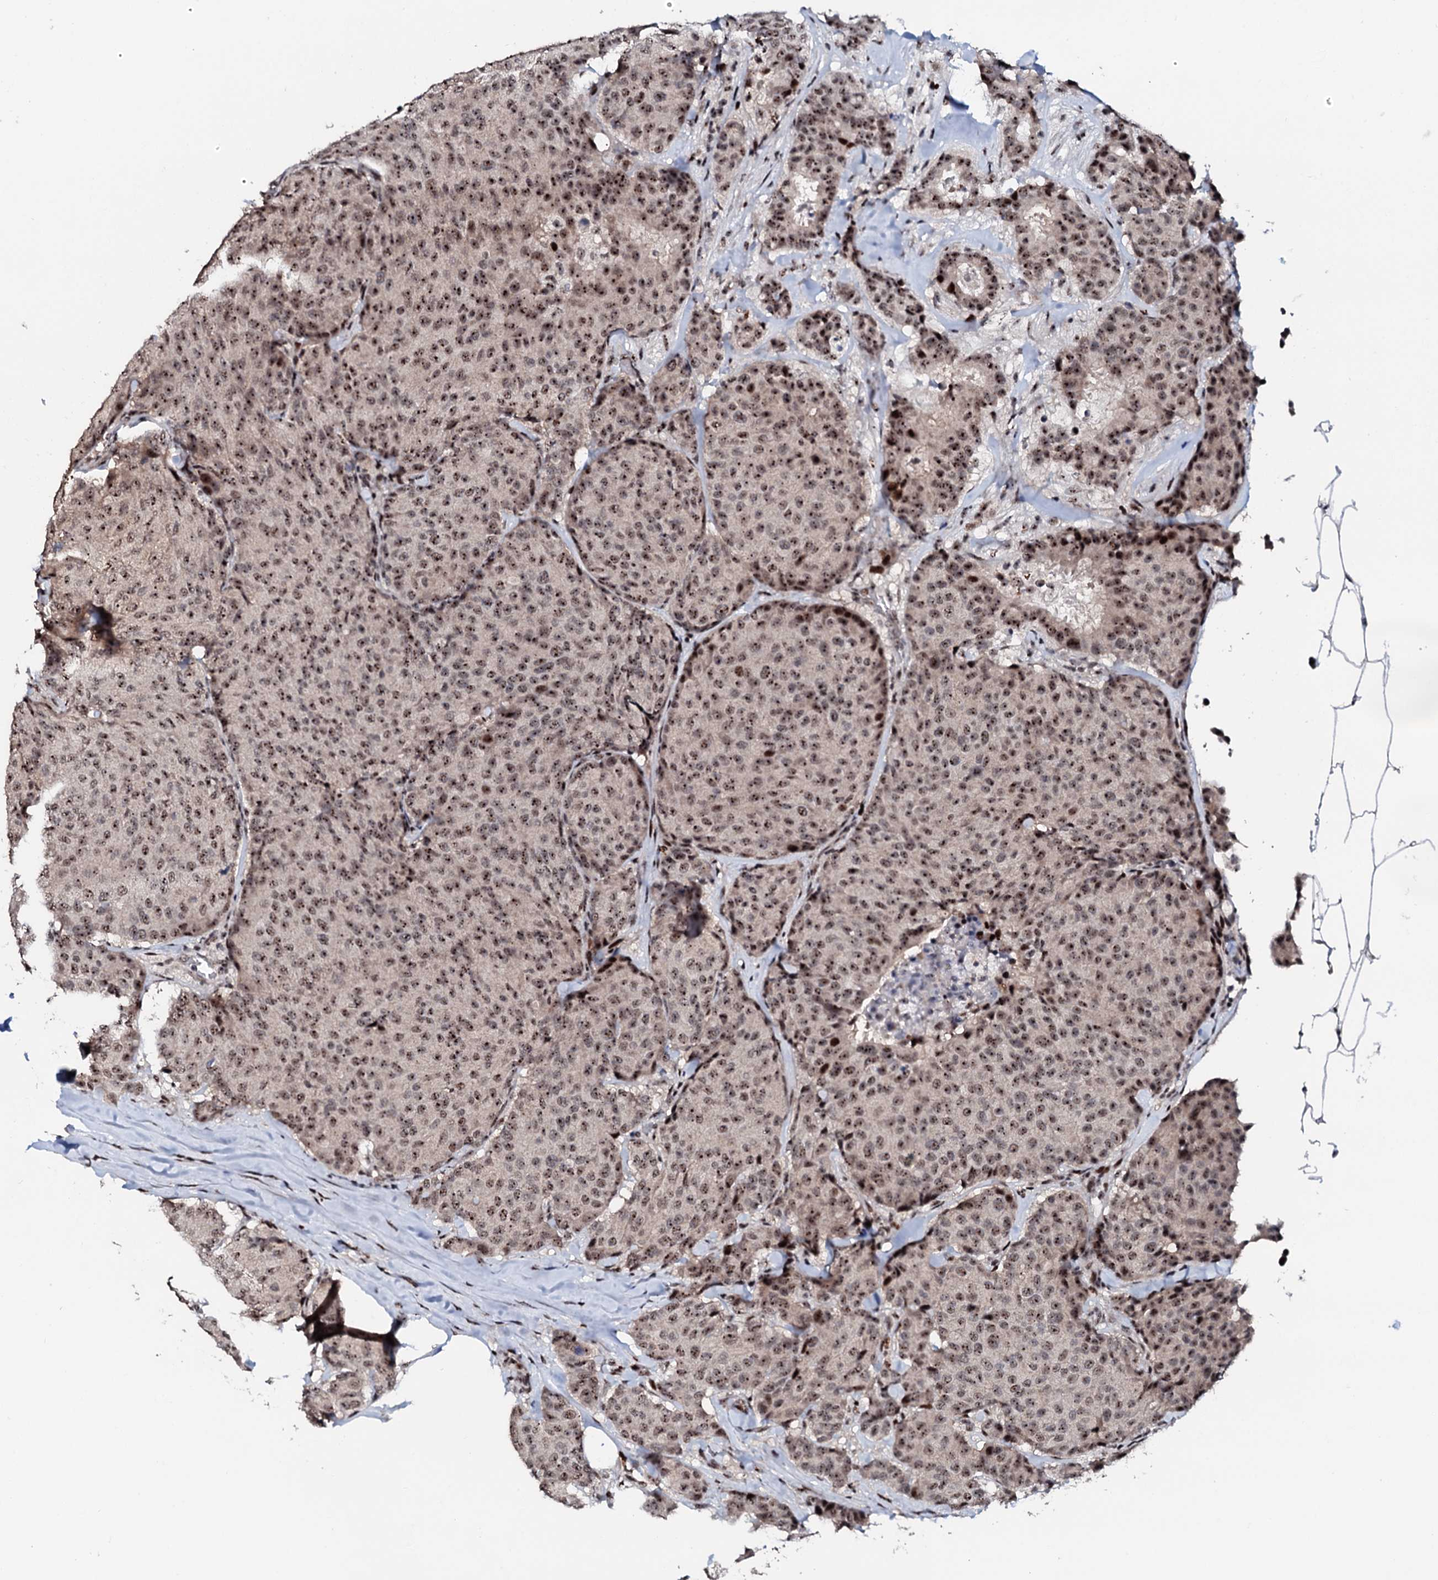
{"staining": {"intensity": "moderate", "quantity": ">75%", "location": "nuclear"}, "tissue": "breast cancer", "cell_type": "Tumor cells", "image_type": "cancer", "snomed": [{"axis": "morphology", "description": "Duct carcinoma"}, {"axis": "topography", "description": "Breast"}], "caption": "Tumor cells exhibit medium levels of moderate nuclear positivity in approximately >75% of cells in human breast cancer.", "gene": "NEUROG3", "patient": {"sex": "female", "age": 75}}